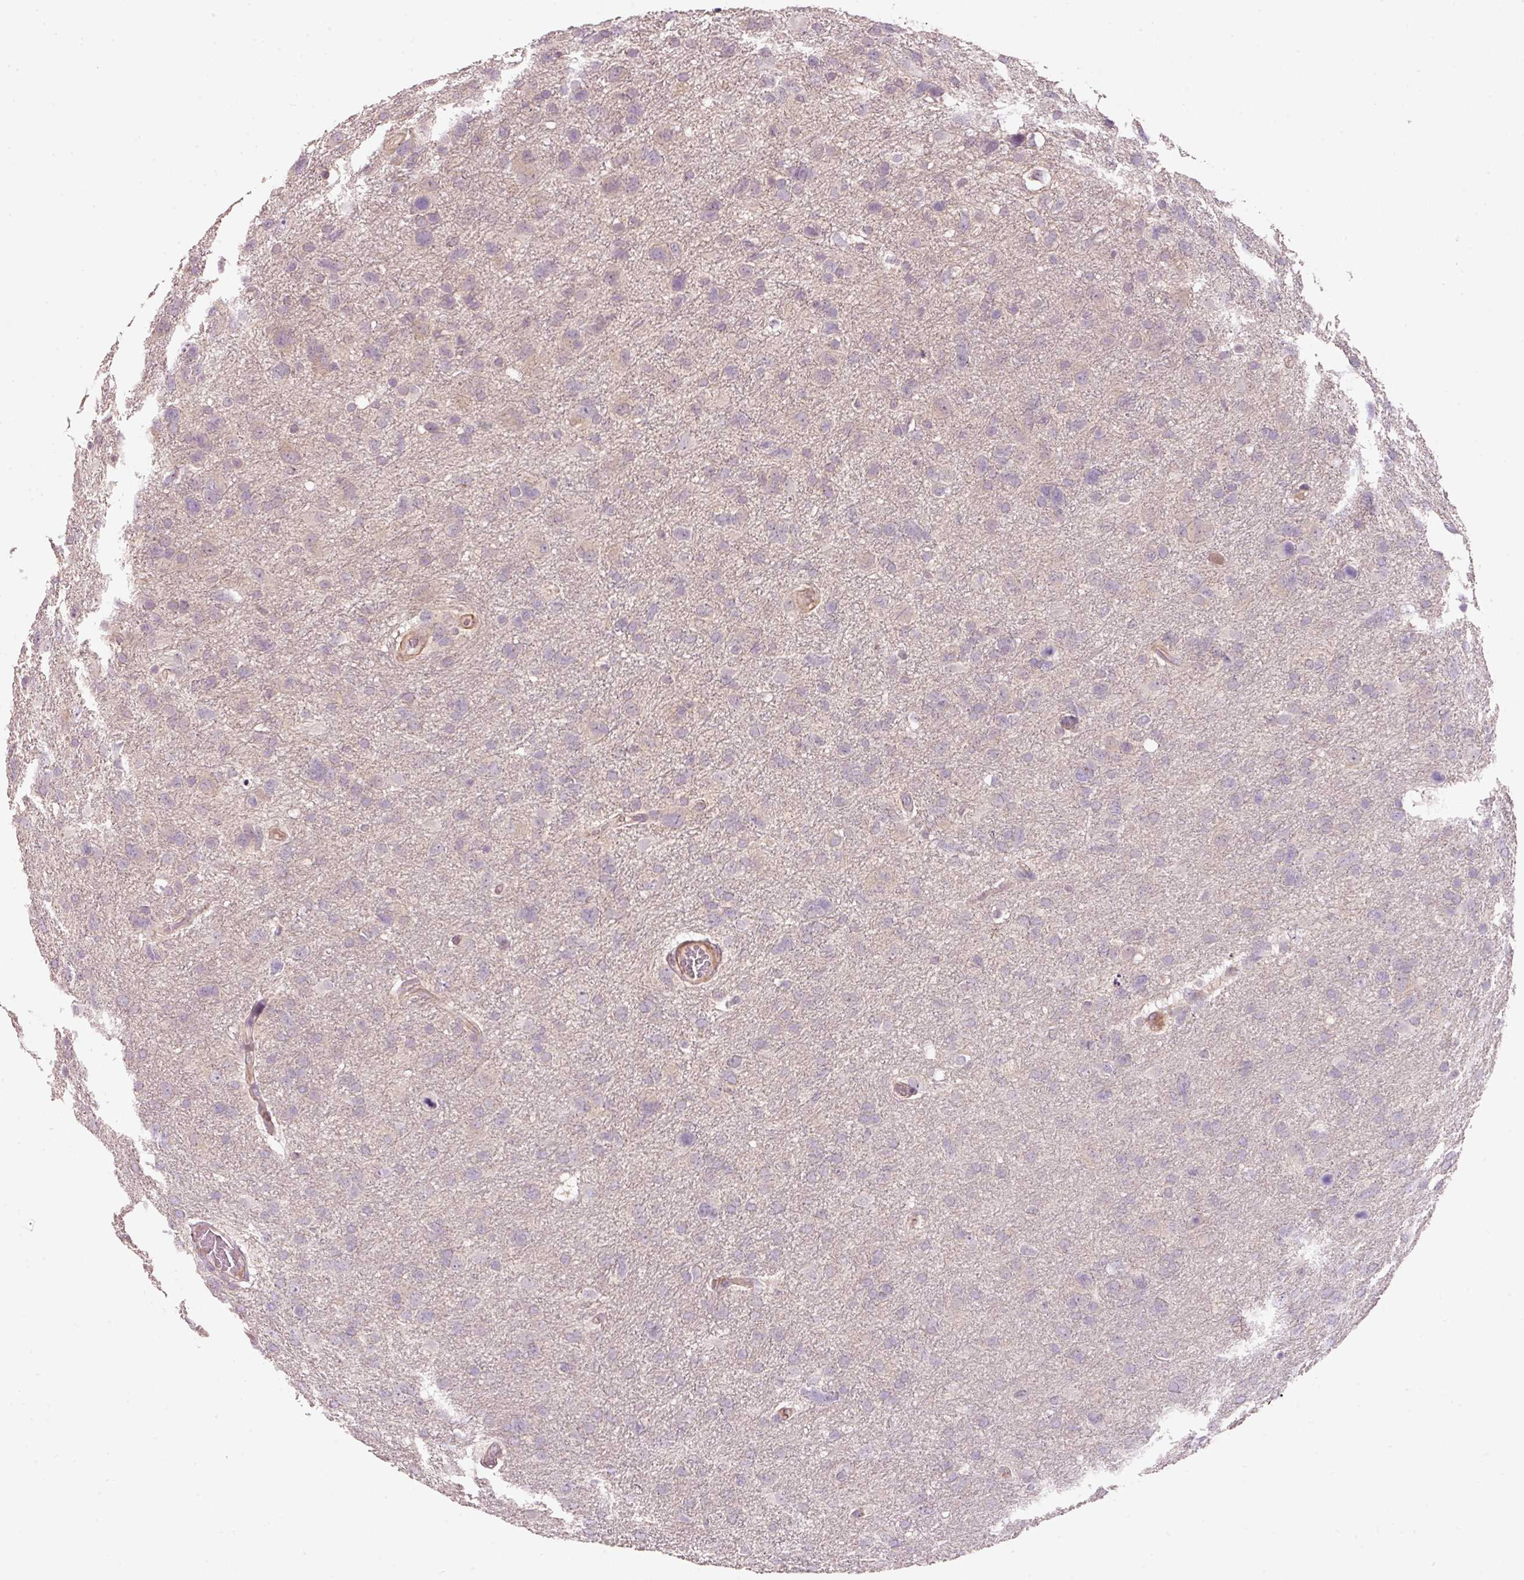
{"staining": {"intensity": "negative", "quantity": "none", "location": "none"}, "tissue": "glioma", "cell_type": "Tumor cells", "image_type": "cancer", "snomed": [{"axis": "morphology", "description": "Glioma, malignant, High grade"}, {"axis": "topography", "description": "Brain"}], "caption": "Immunohistochemistry (IHC) micrograph of human glioma stained for a protein (brown), which shows no staining in tumor cells. Nuclei are stained in blue.", "gene": "TIRAP", "patient": {"sex": "male", "age": 61}}